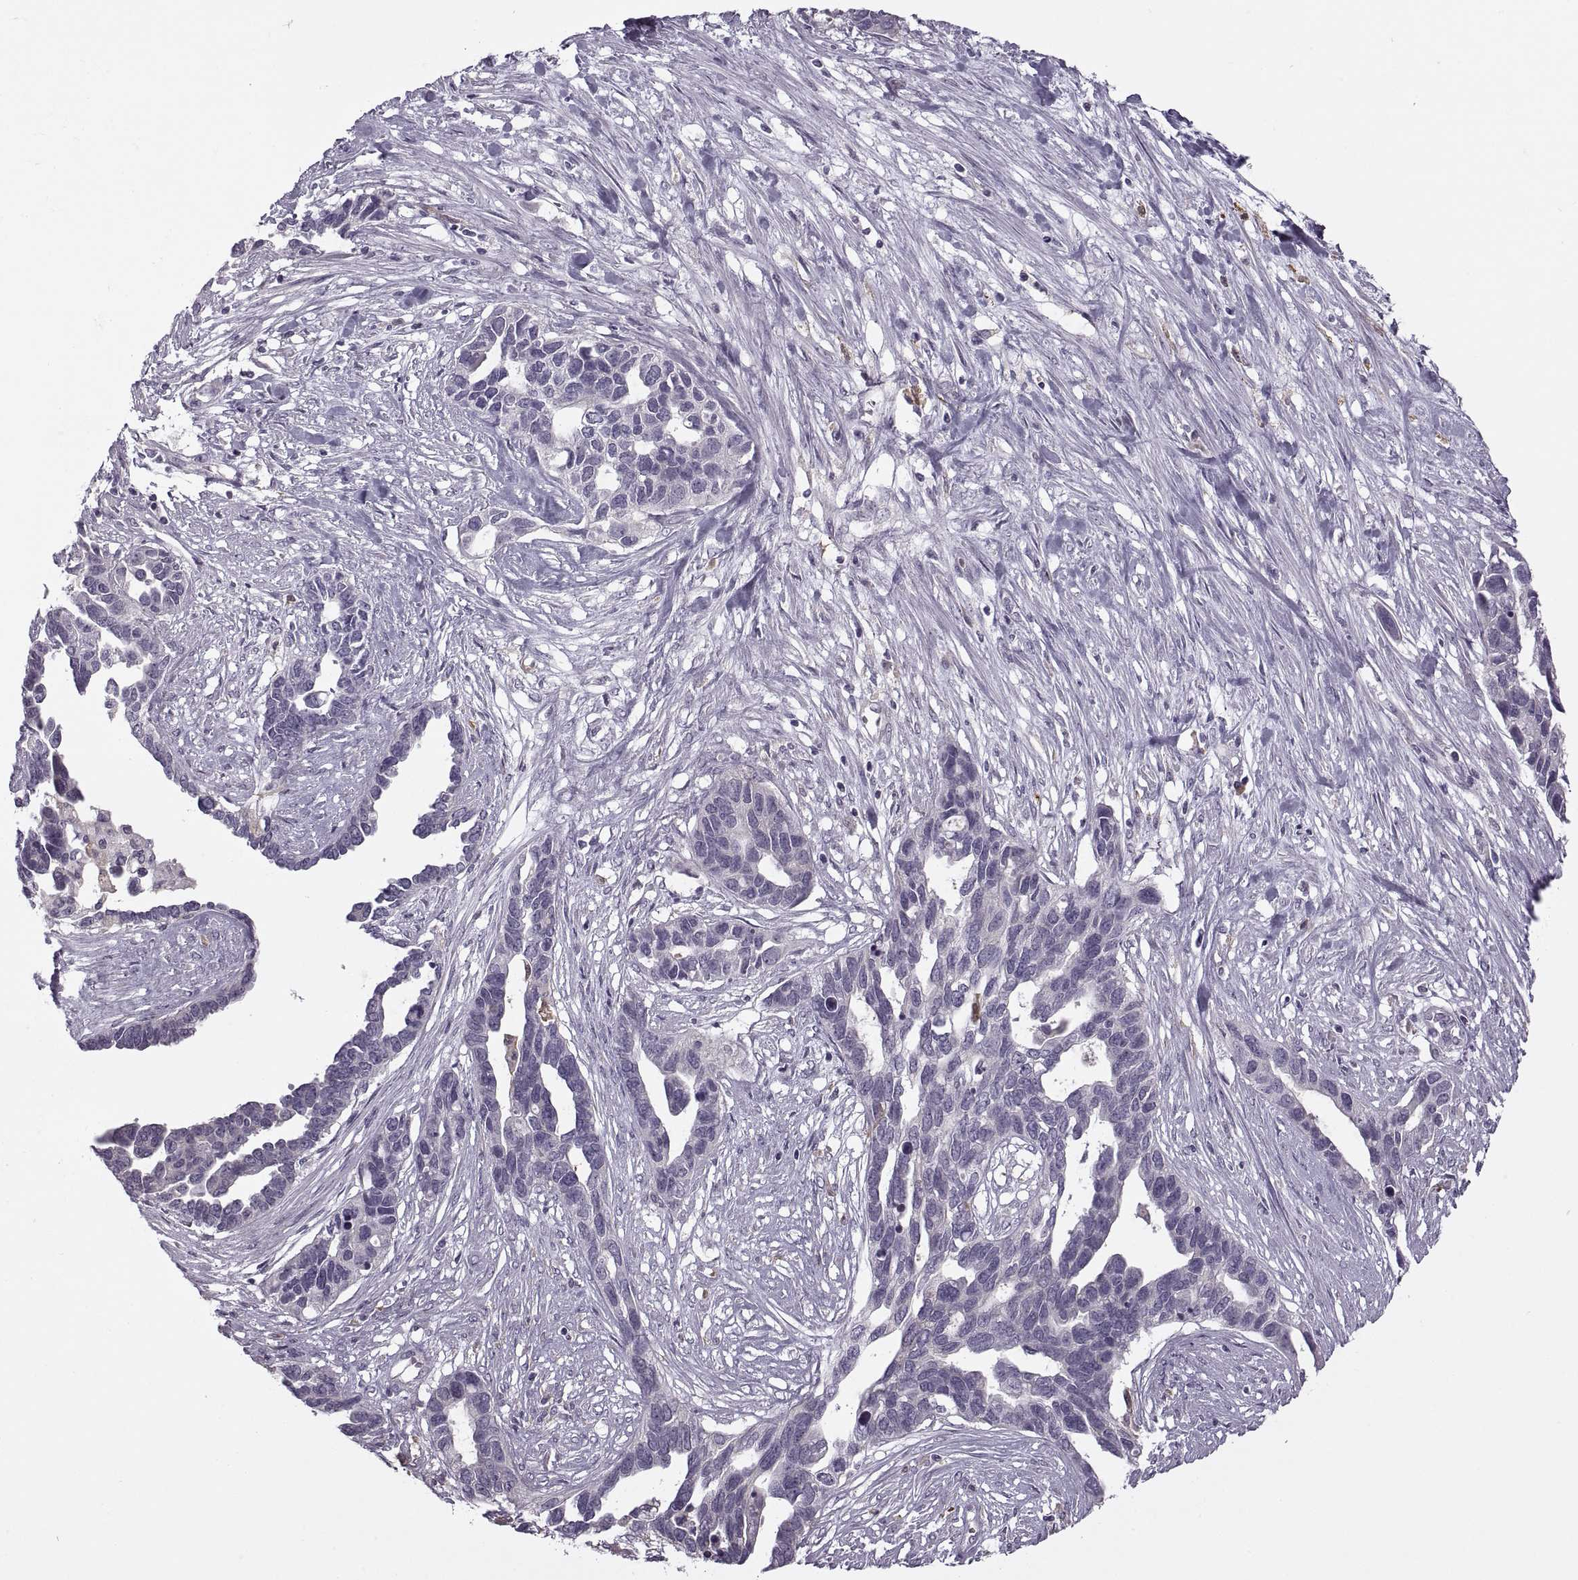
{"staining": {"intensity": "negative", "quantity": "none", "location": "none"}, "tissue": "ovarian cancer", "cell_type": "Tumor cells", "image_type": "cancer", "snomed": [{"axis": "morphology", "description": "Cystadenocarcinoma, serous, NOS"}, {"axis": "topography", "description": "Ovary"}], "caption": "Ovarian serous cystadenocarcinoma was stained to show a protein in brown. There is no significant staining in tumor cells.", "gene": "H2AP", "patient": {"sex": "female", "age": 54}}